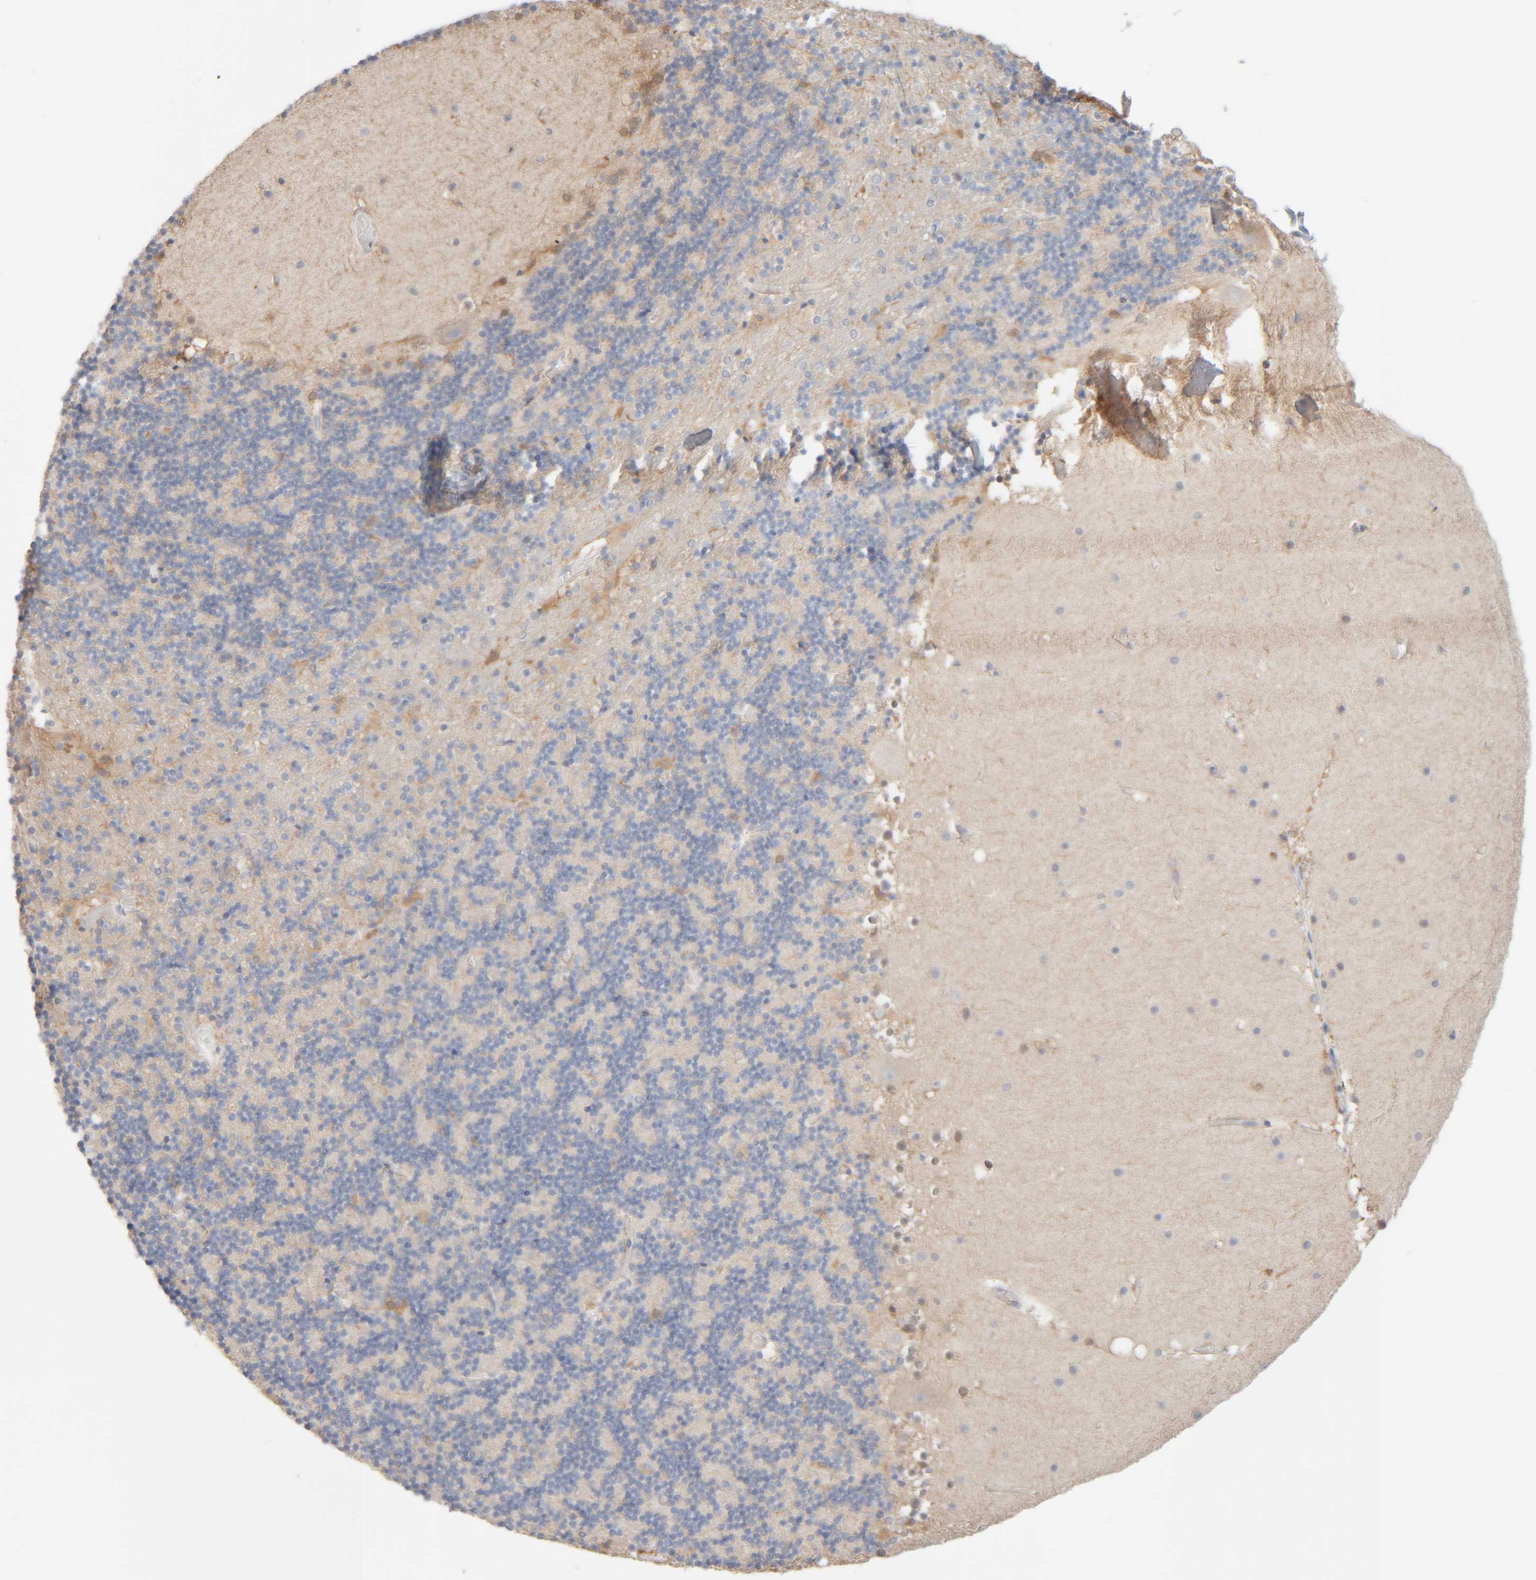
{"staining": {"intensity": "negative", "quantity": "none", "location": "none"}, "tissue": "cerebellum", "cell_type": "Cells in granular layer", "image_type": "normal", "snomed": [{"axis": "morphology", "description": "Normal tissue, NOS"}, {"axis": "topography", "description": "Cerebellum"}], "caption": "This is a photomicrograph of immunohistochemistry (IHC) staining of normal cerebellum, which shows no positivity in cells in granular layer.", "gene": "RIDA", "patient": {"sex": "male", "age": 57}}